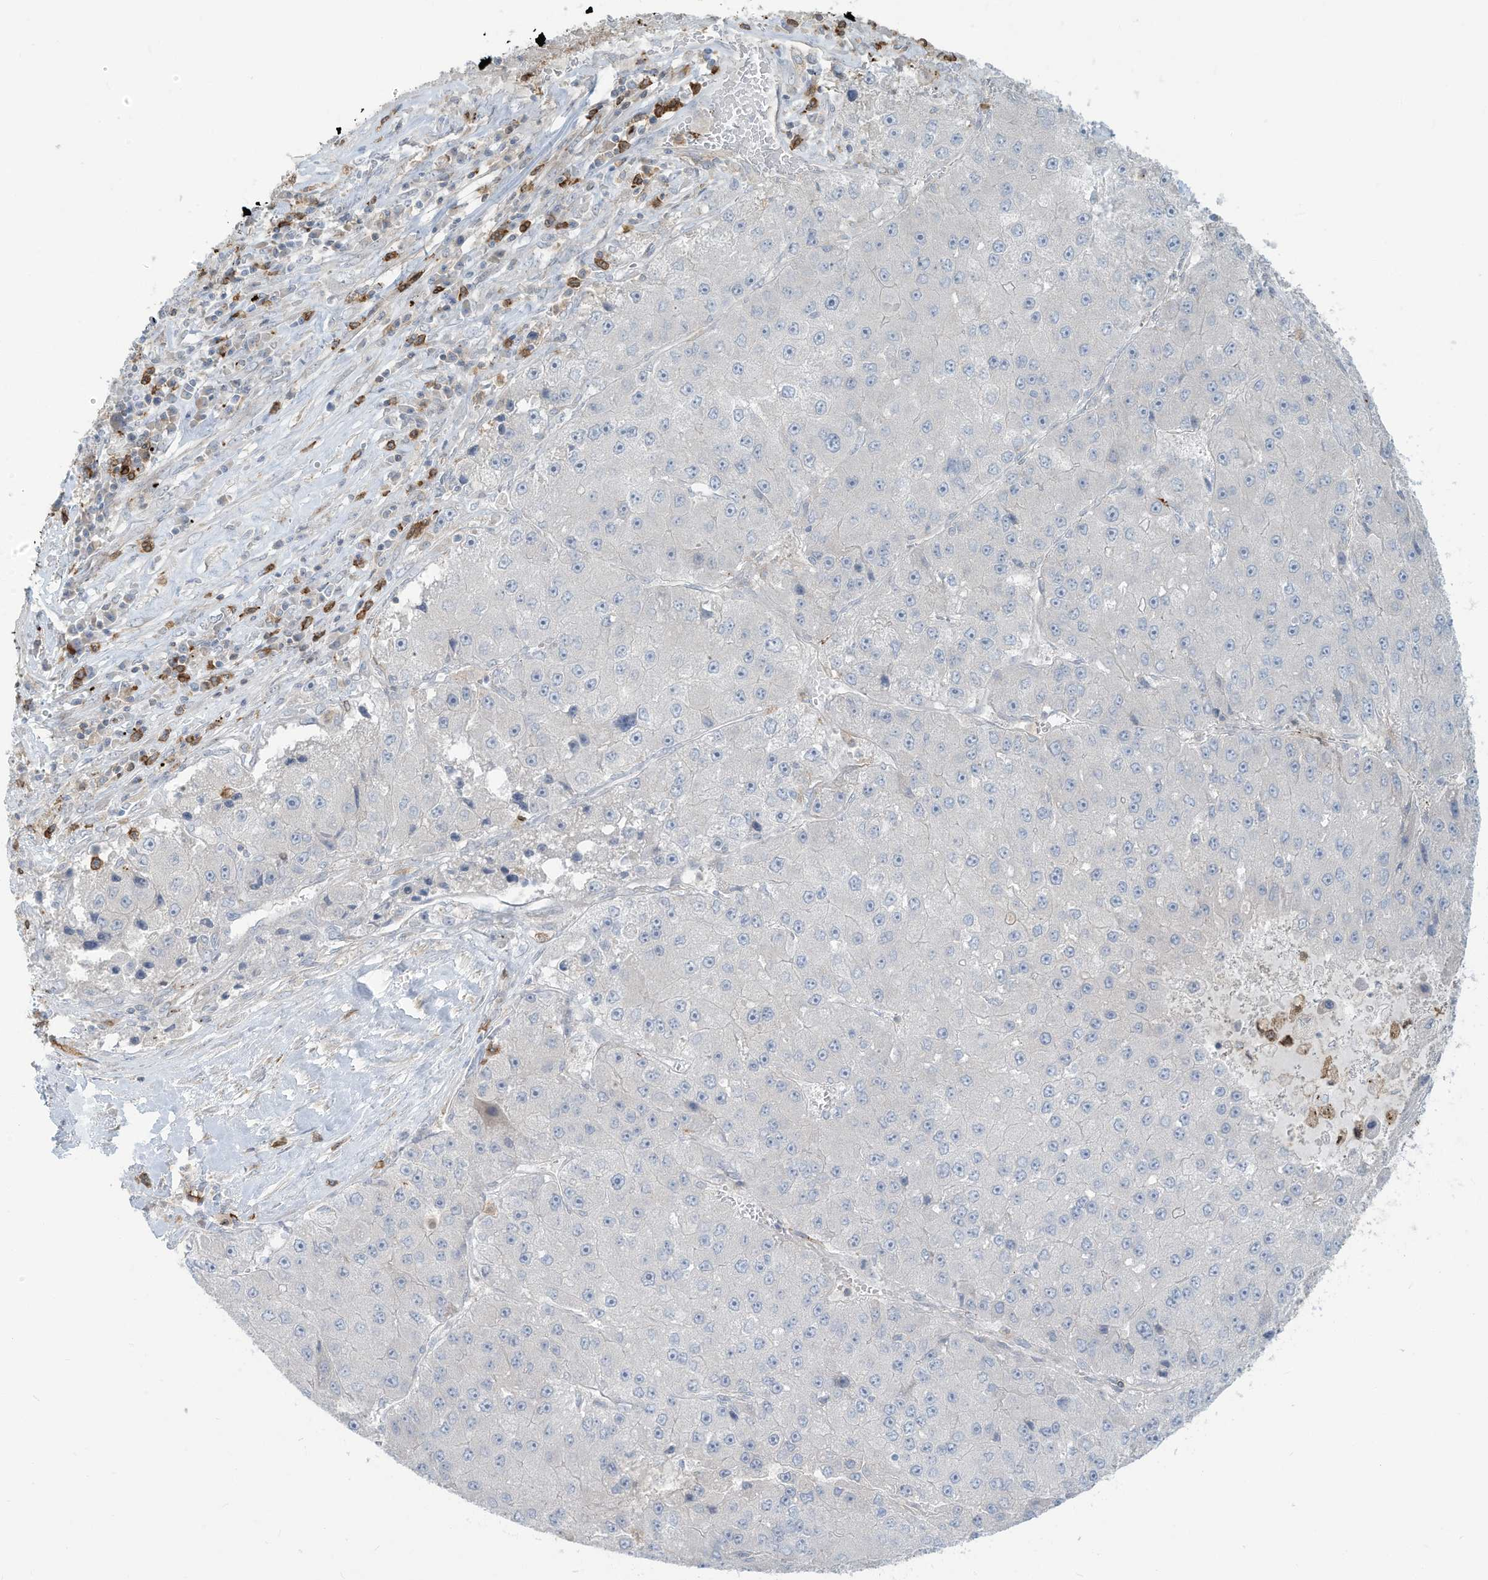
{"staining": {"intensity": "negative", "quantity": "none", "location": "none"}, "tissue": "liver cancer", "cell_type": "Tumor cells", "image_type": "cancer", "snomed": [{"axis": "morphology", "description": "Carcinoma, Hepatocellular, NOS"}, {"axis": "topography", "description": "Liver"}], "caption": "Photomicrograph shows no significant protein staining in tumor cells of liver cancer (hepatocellular carcinoma).", "gene": "NOTO", "patient": {"sex": "female", "age": 73}}